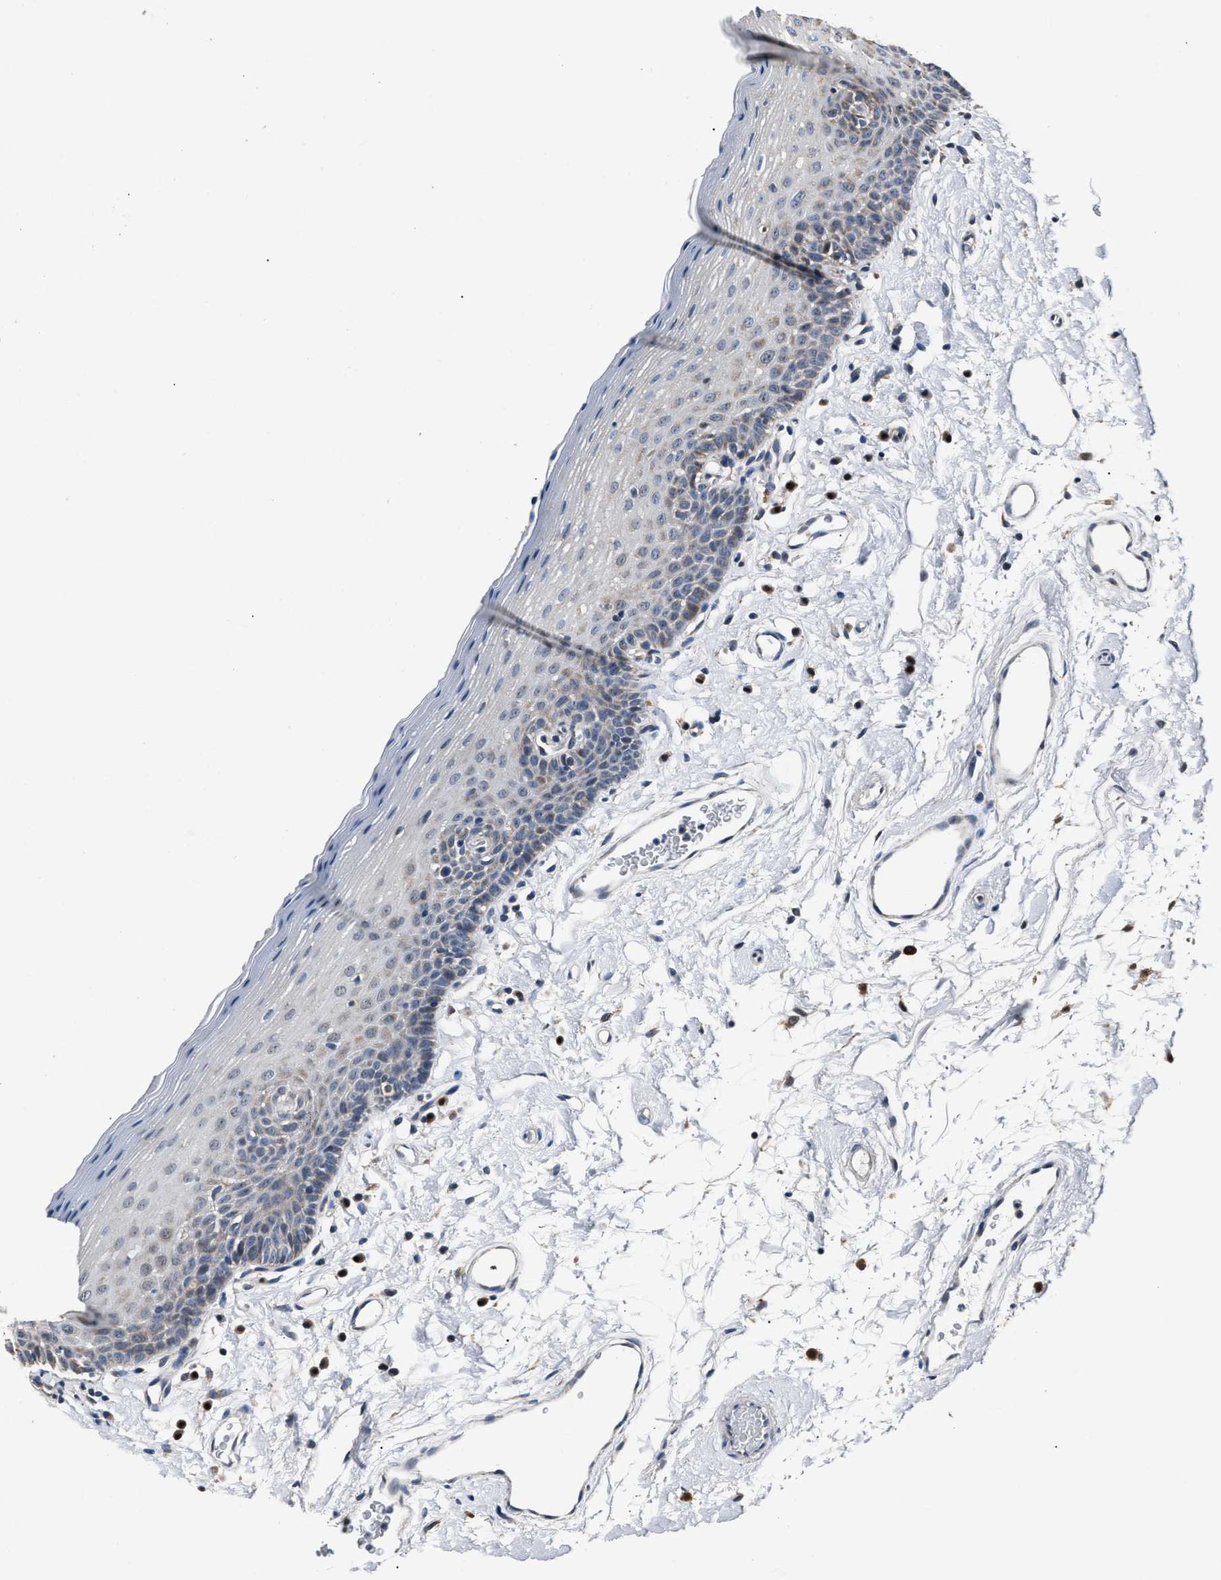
{"staining": {"intensity": "weak", "quantity": "<25%", "location": "cytoplasmic/membranous"}, "tissue": "oral mucosa", "cell_type": "Squamous epithelial cells", "image_type": "normal", "snomed": [{"axis": "morphology", "description": "Normal tissue, NOS"}, {"axis": "topography", "description": "Oral tissue"}], "caption": "Protein analysis of benign oral mucosa reveals no significant positivity in squamous epithelial cells.", "gene": "NSUN5", "patient": {"sex": "male", "age": 66}}